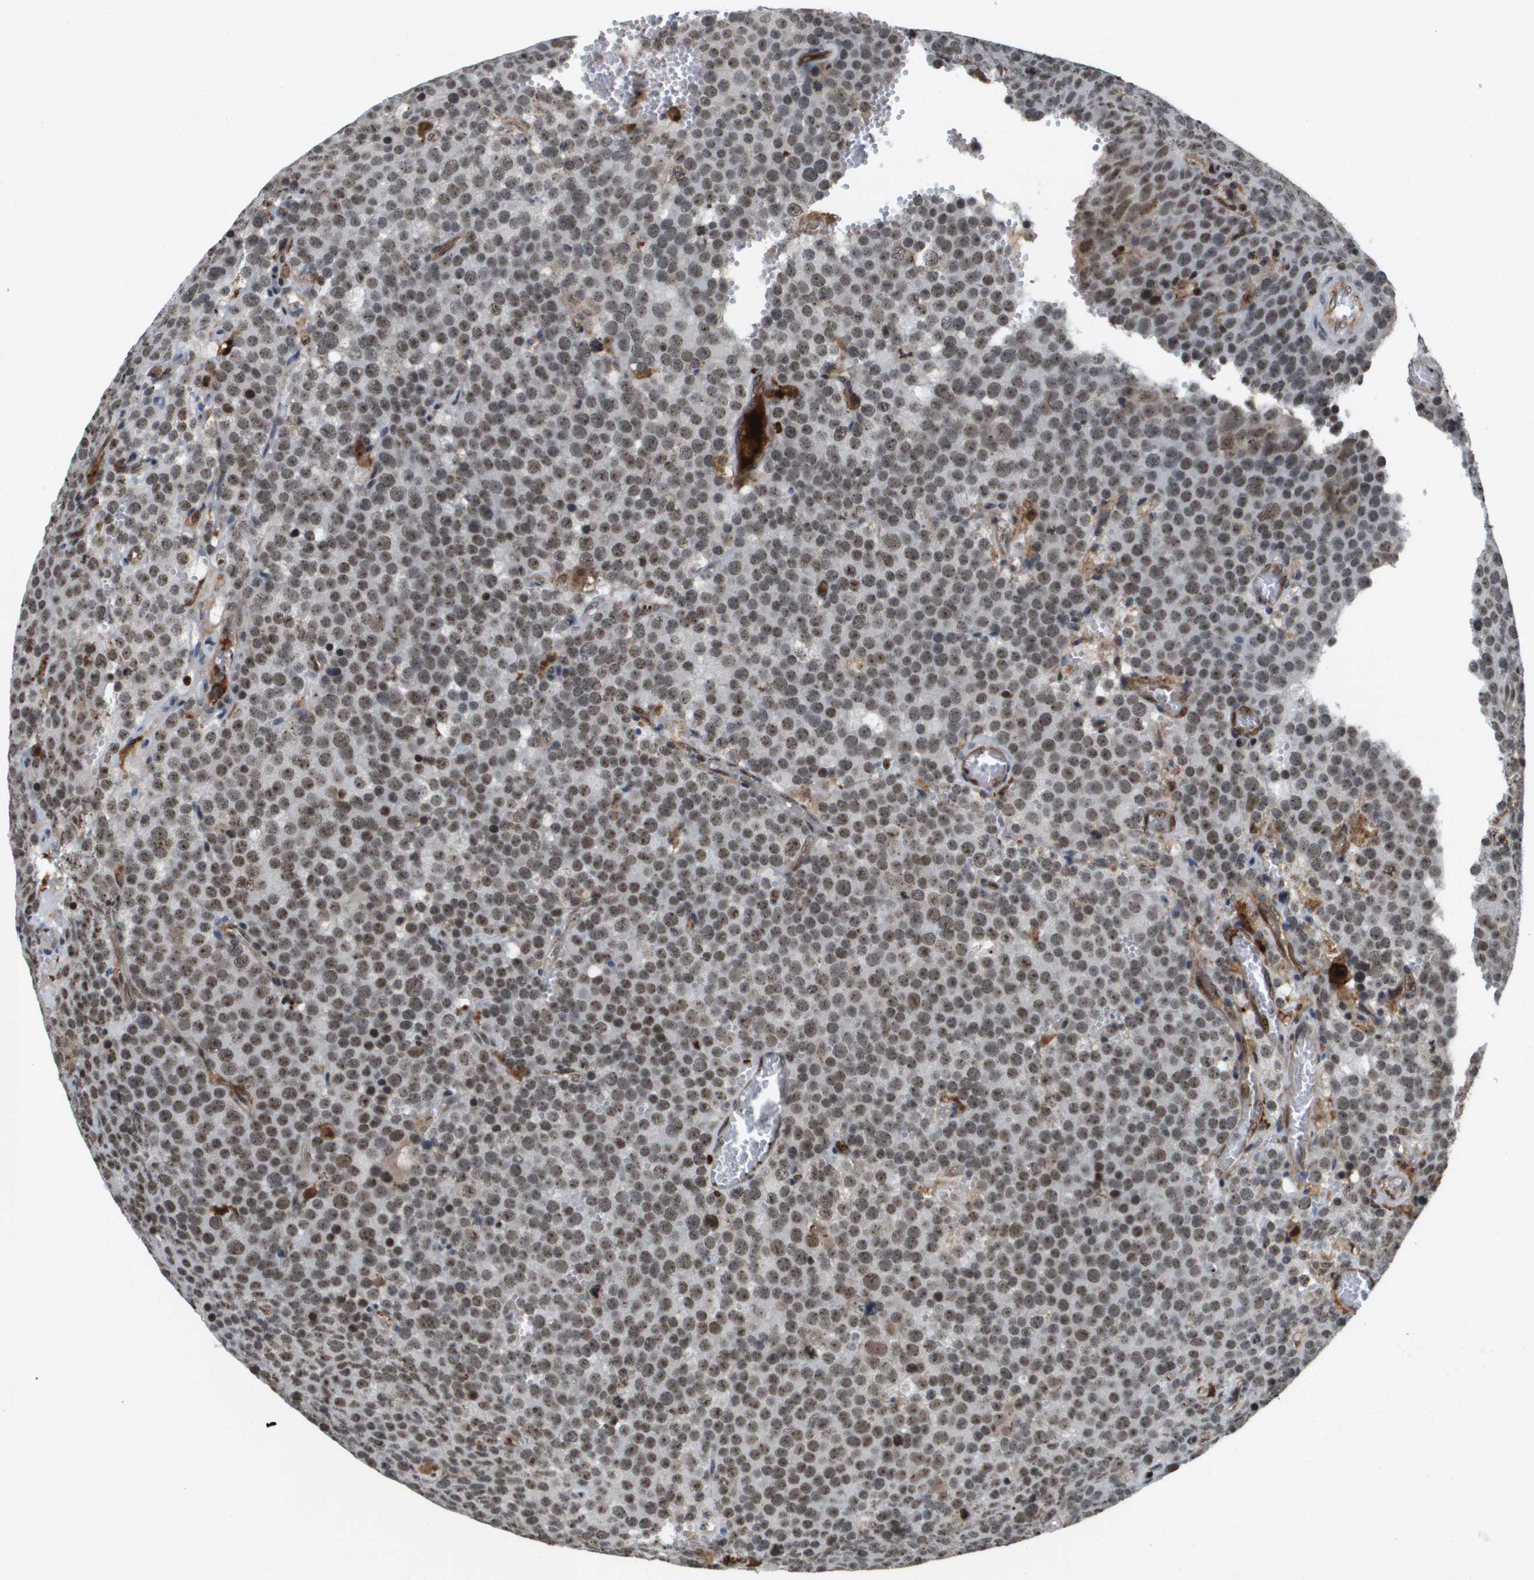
{"staining": {"intensity": "moderate", "quantity": ">75%", "location": "nuclear"}, "tissue": "testis cancer", "cell_type": "Tumor cells", "image_type": "cancer", "snomed": [{"axis": "morphology", "description": "Normal tissue, NOS"}, {"axis": "morphology", "description": "Seminoma, NOS"}, {"axis": "topography", "description": "Testis"}], "caption": "Moderate nuclear expression is identified in about >75% of tumor cells in testis cancer.", "gene": "EP400", "patient": {"sex": "male", "age": 71}}